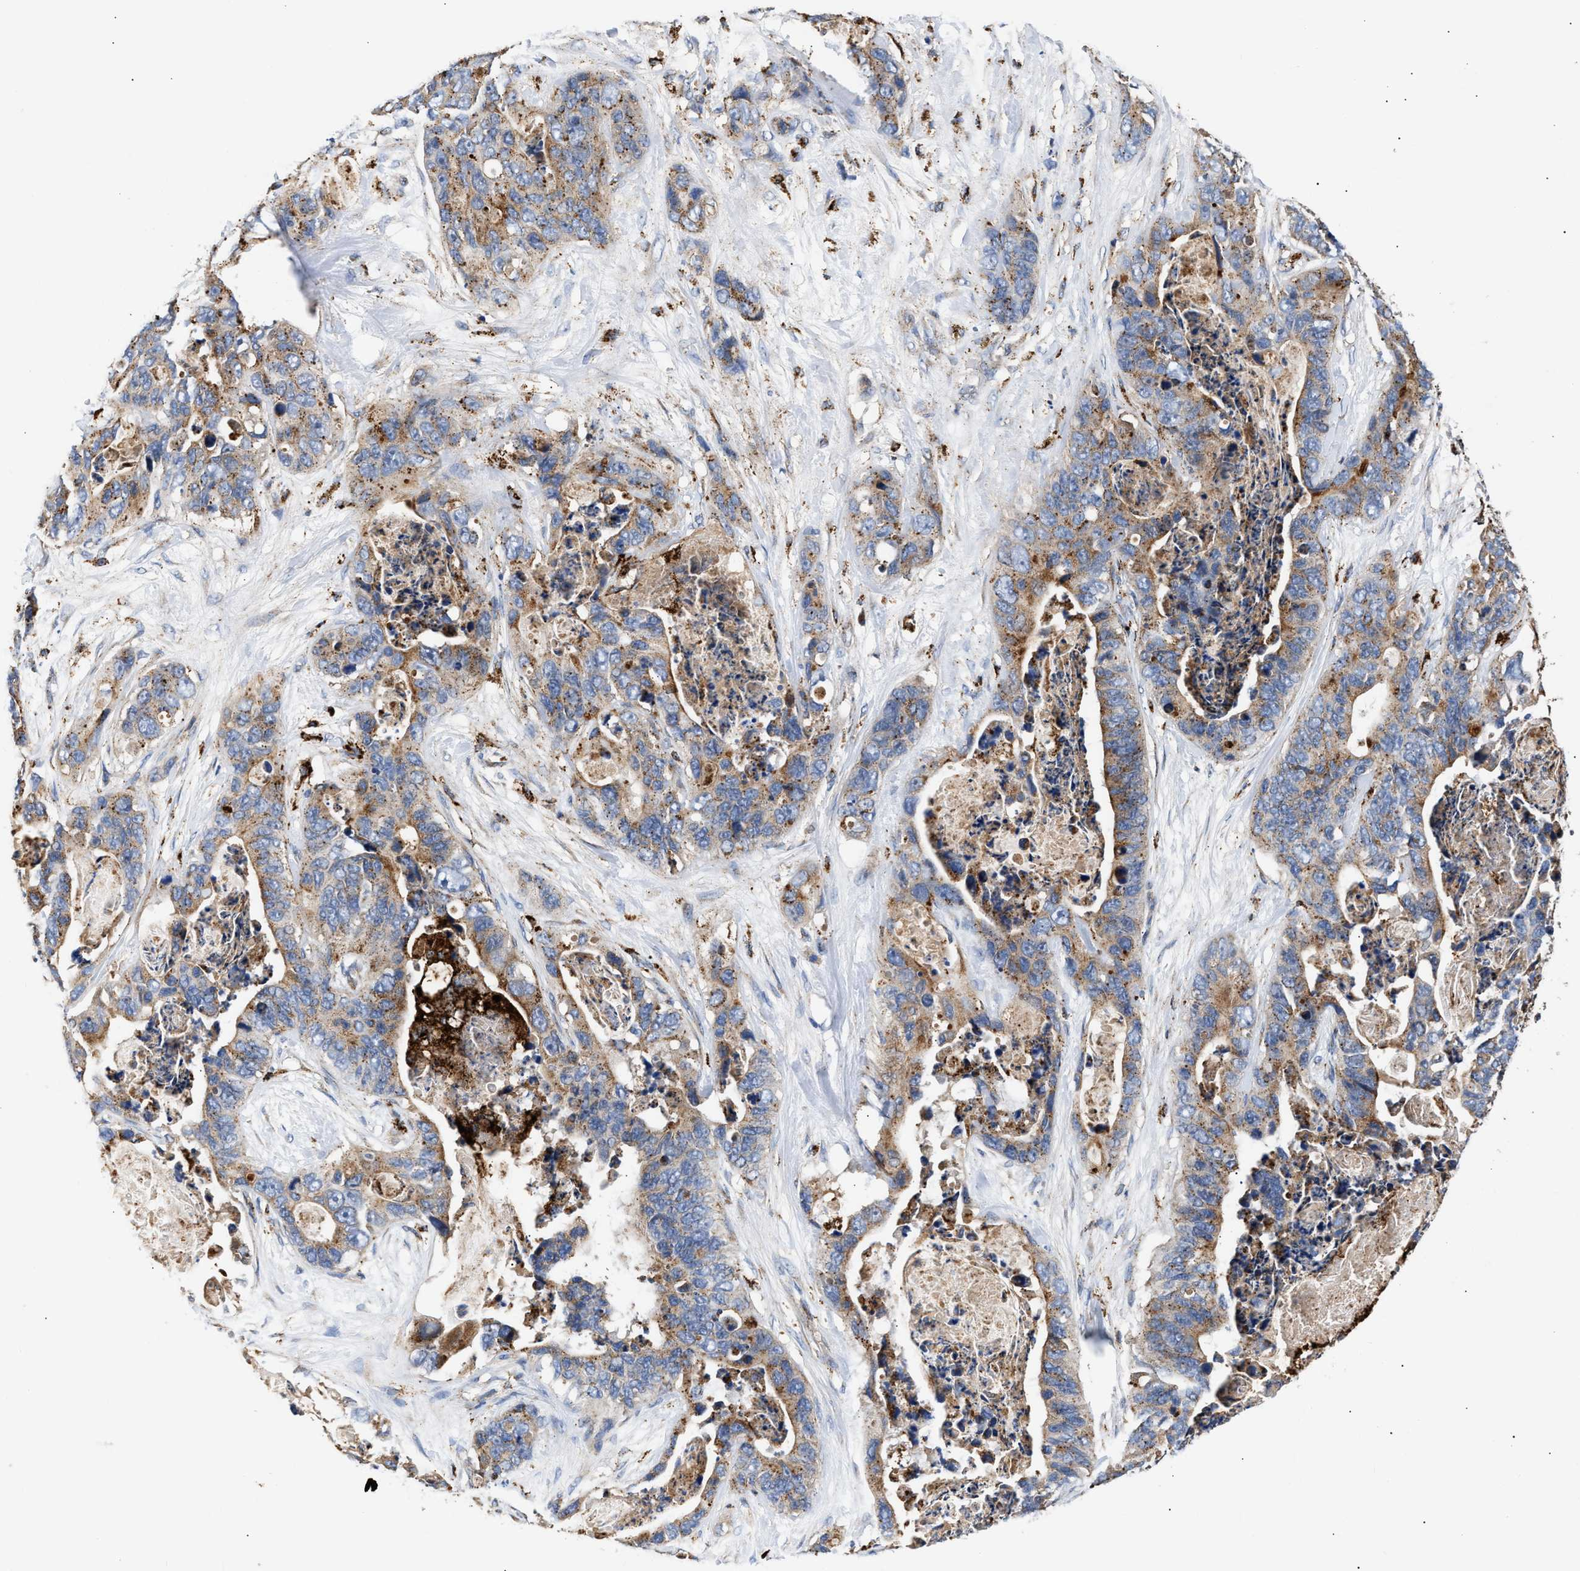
{"staining": {"intensity": "moderate", "quantity": ">75%", "location": "cytoplasmic/membranous"}, "tissue": "stomach cancer", "cell_type": "Tumor cells", "image_type": "cancer", "snomed": [{"axis": "morphology", "description": "Adenocarcinoma, NOS"}, {"axis": "topography", "description": "Stomach"}], "caption": "A brown stain highlights moderate cytoplasmic/membranous staining of a protein in stomach adenocarcinoma tumor cells.", "gene": "CCDC146", "patient": {"sex": "female", "age": 89}}